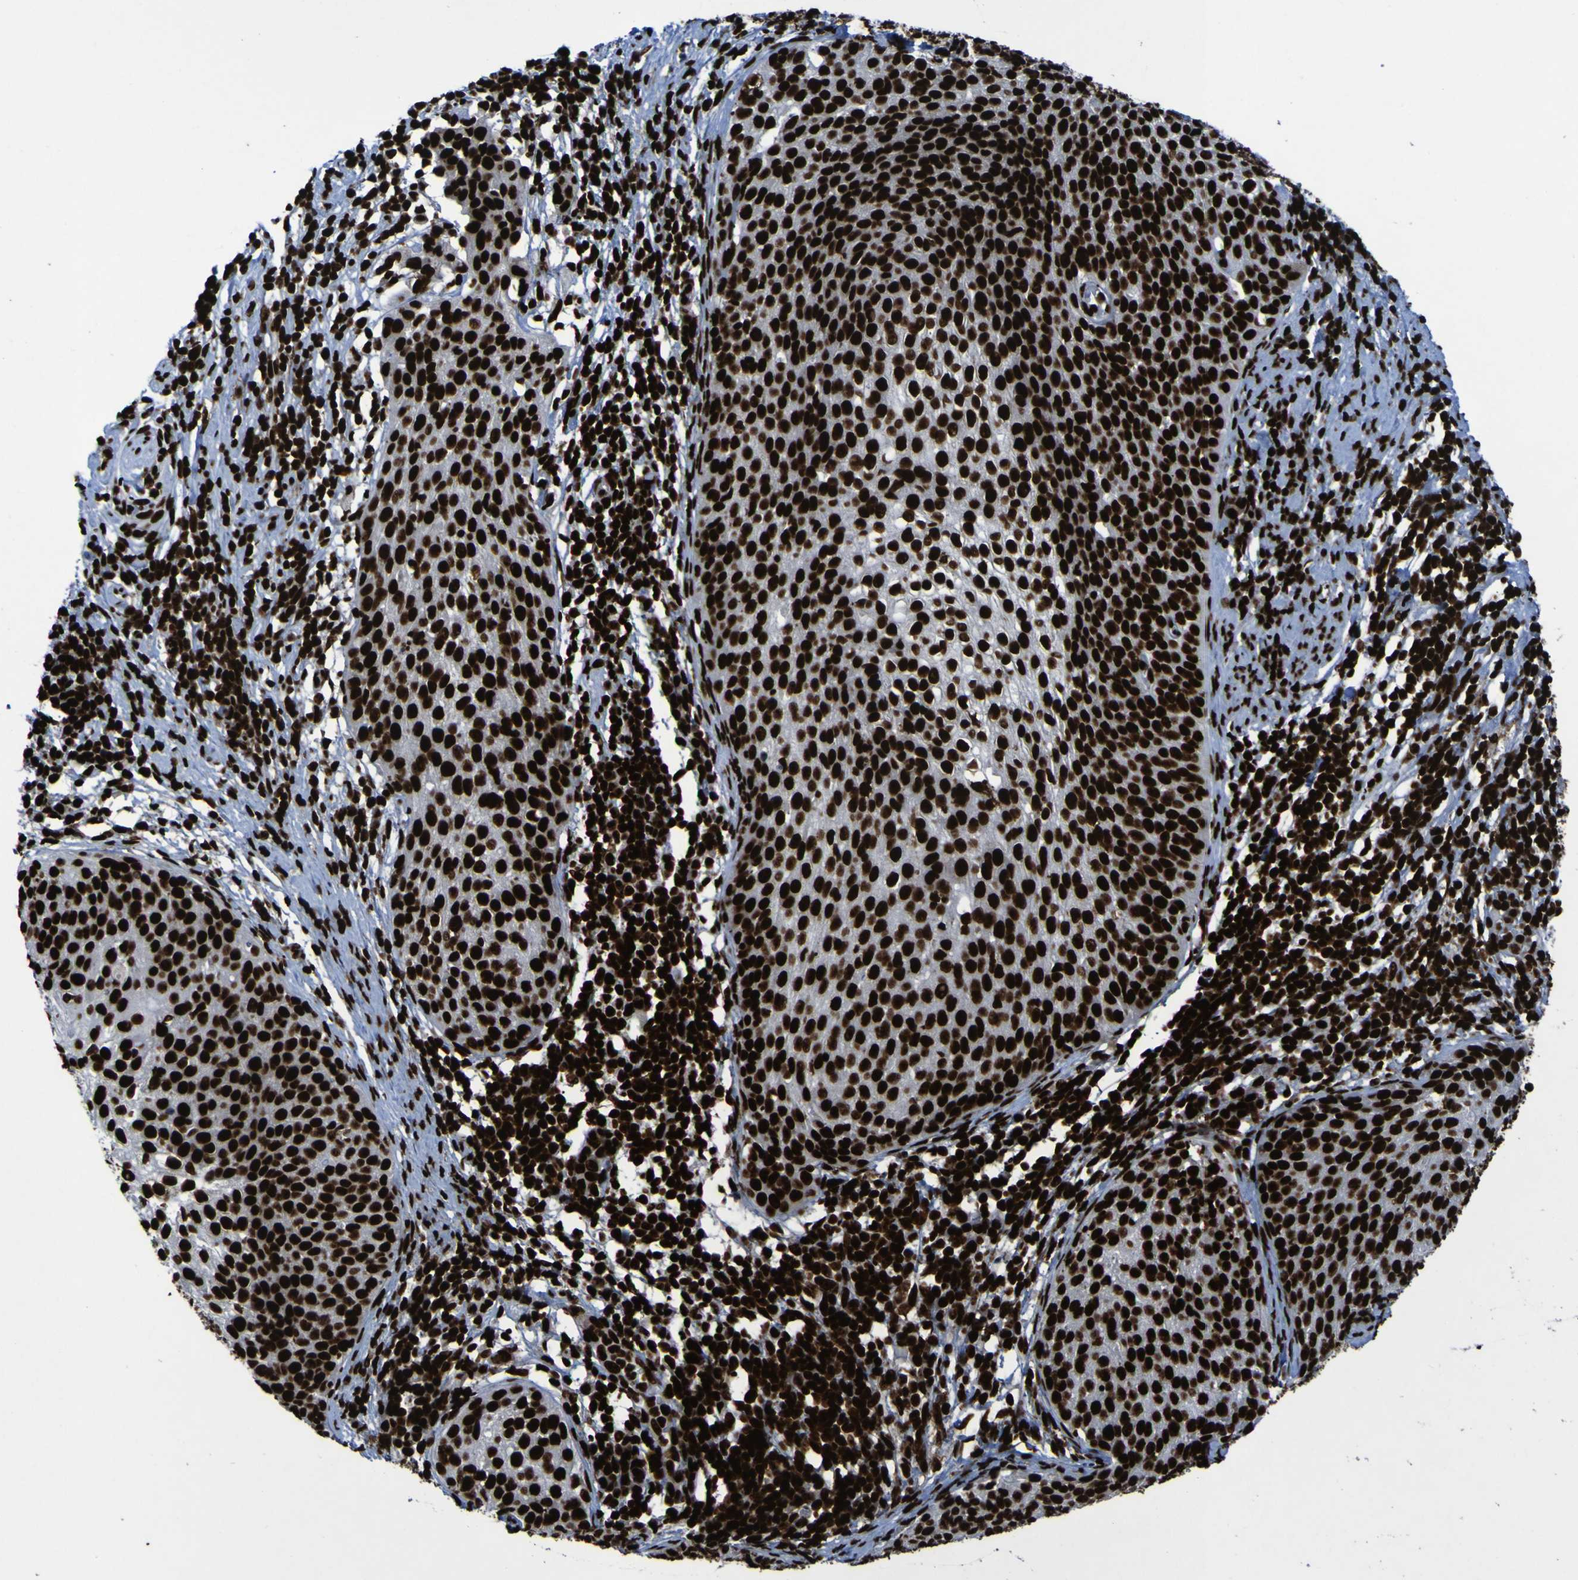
{"staining": {"intensity": "strong", "quantity": ">75%", "location": "nuclear"}, "tissue": "cervical cancer", "cell_type": "Tumor cells", "image_type": "cancer", "snomed": [{"axis": "morphology", "description": "Squamous cell carcinoma, NOS"}, {"axis": "topography", "description": "Cervix"}], "caption": "A high amount of strong nuclear staining is seen in approximately >75% of tumor cells in squamous cell carcinoma (cervical) tissue.", "gene": "NPM1", "patient": {"sex": "female", "age": 51}}